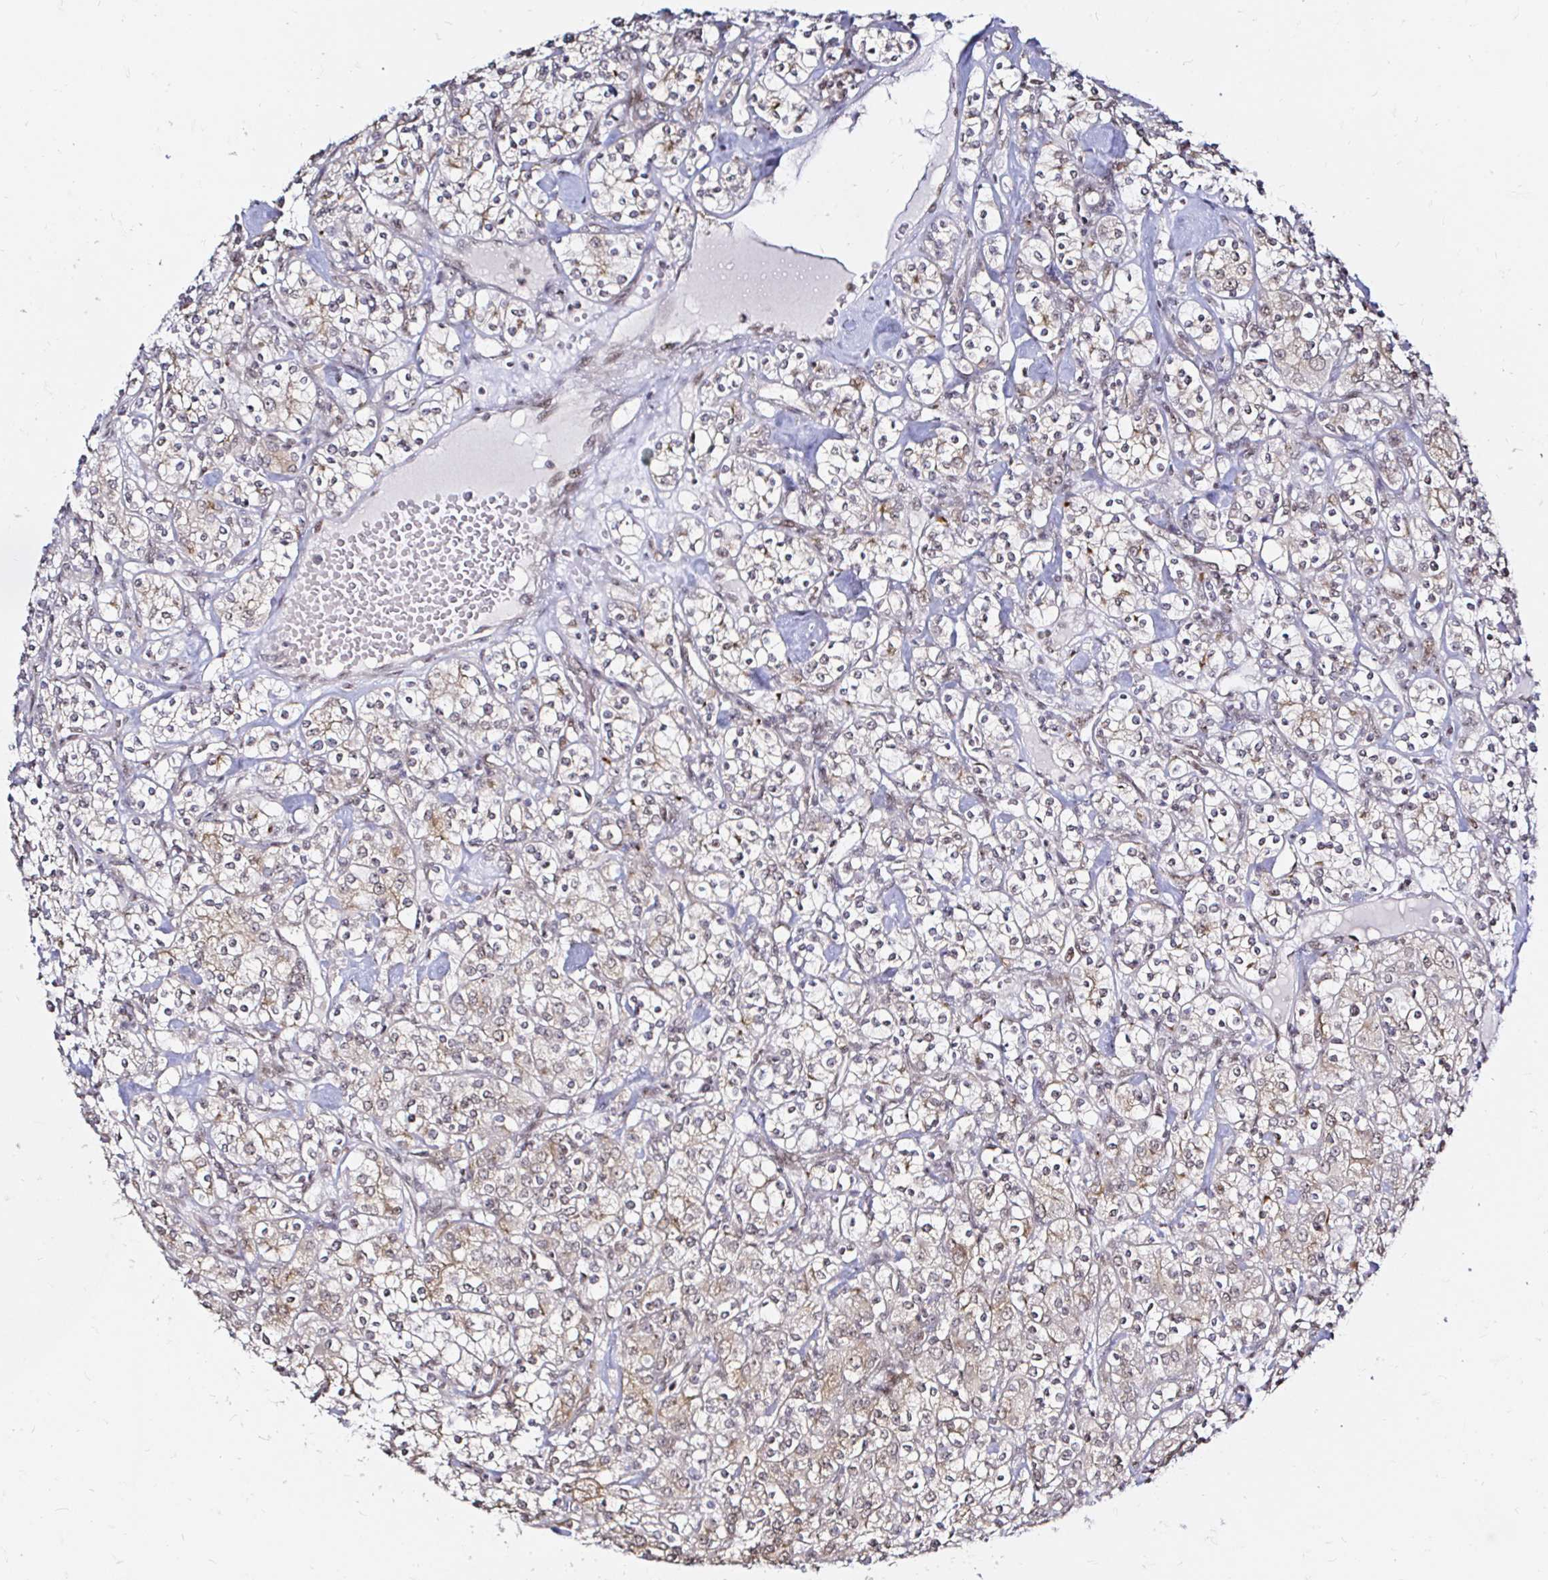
{"staining": {"intensity": "weak", "quantity": "<25%", "location": "cytoplasmic/membranous,nuclear"}, "tissue": "renal cancer", "cell_type": "Tumor cells", "image_type": "cancer", "snomed": [{"axis": "morphology", "description": "Adenocarcinoma, NOS"}, {"axis": "topography", "description": "Kidney"}], "caption": "Immunohistochemistry (IHC) of human renal cancer (adenocarcinoma) reveals no positivity in tumor cells.", "gene": "SNRPC", "patient": {"sex": "male", "age": 77}}